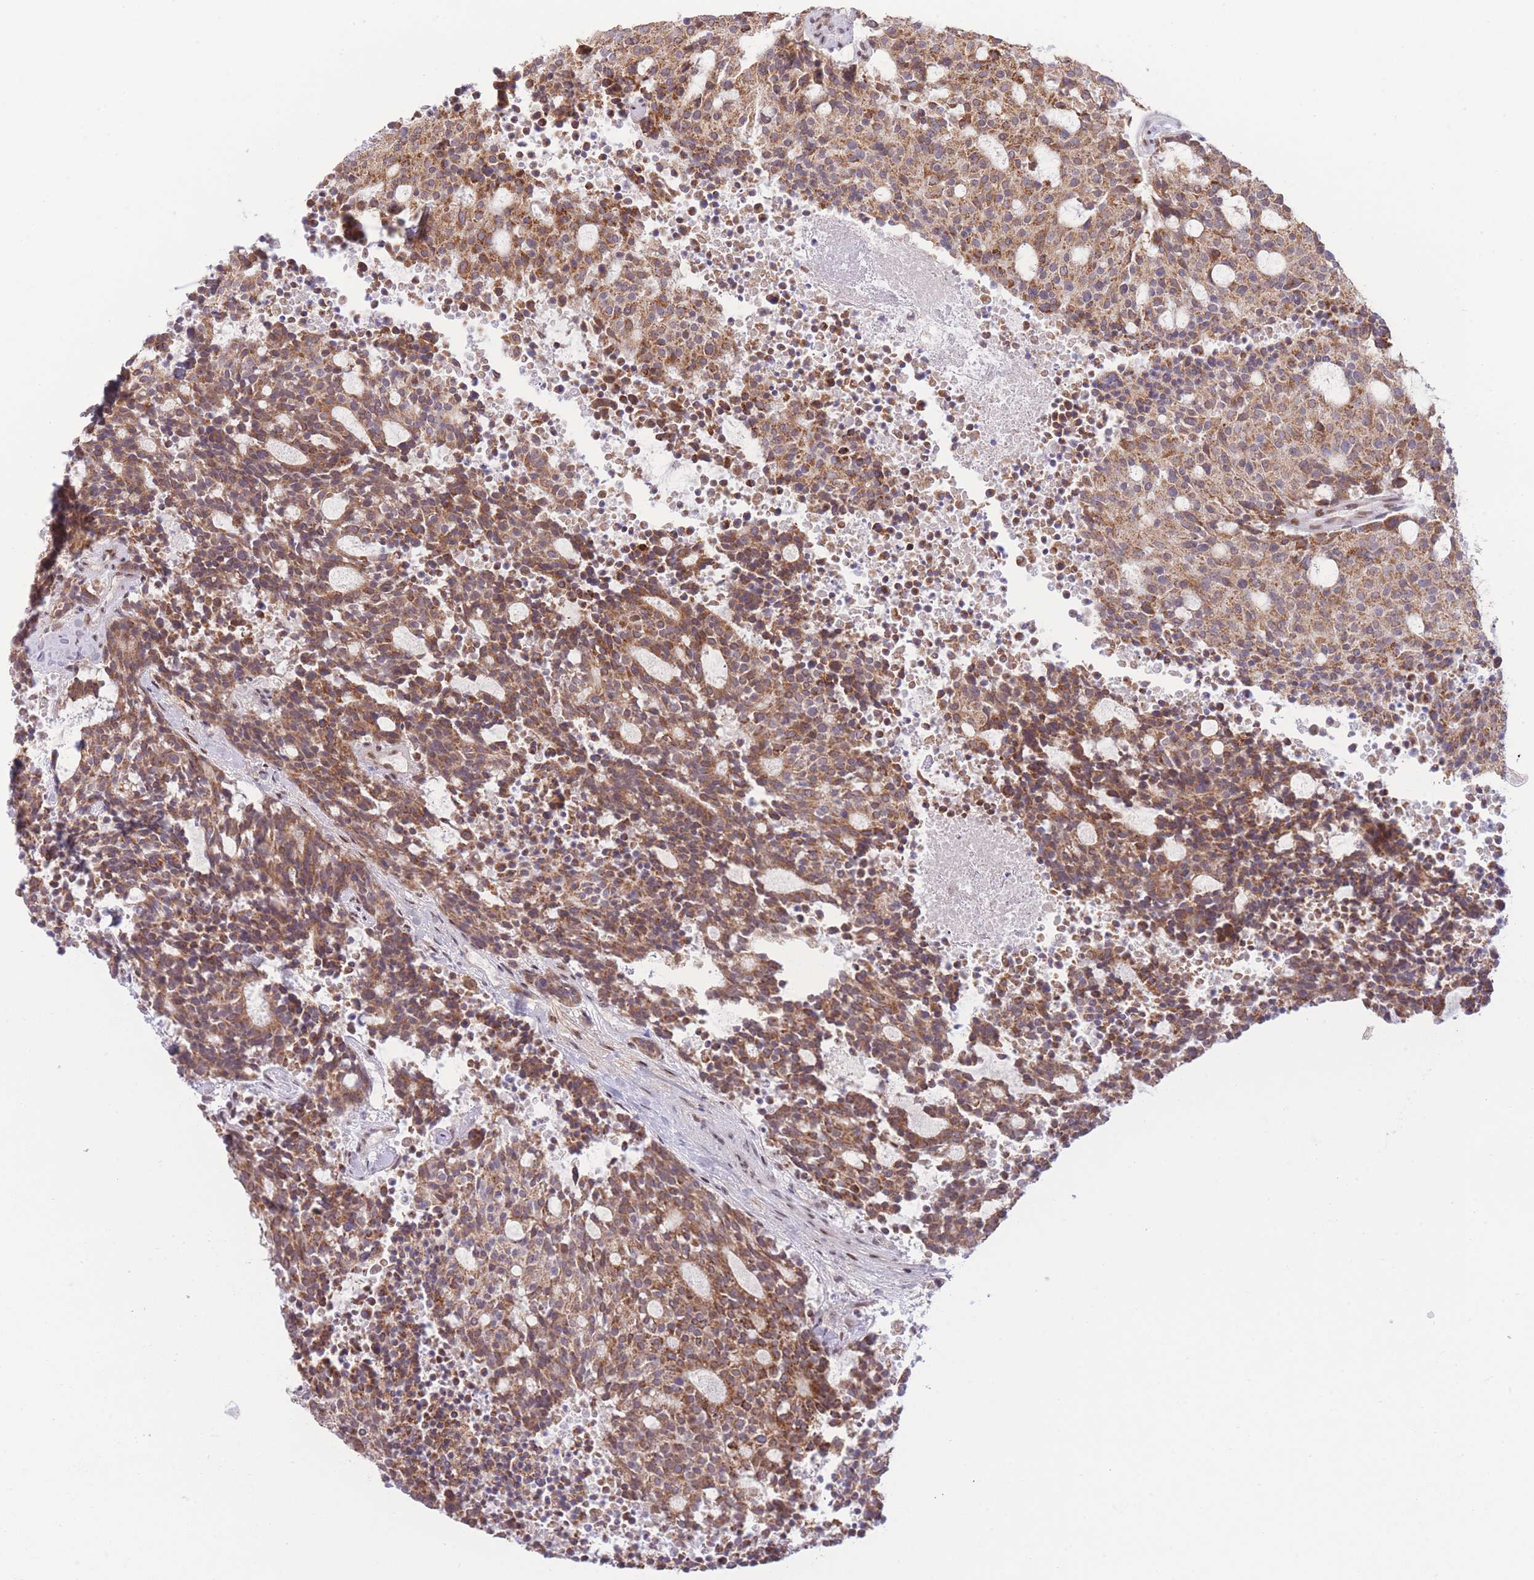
{"staining": {"intensity": "moderate", "quantity": ">75%", "location": "cytoplasmic/membranous"}, "tissue": "carcinoid", "cell_type": "Tumor cells", "image_type": "cancer", "snomed": [{"axis": "morphology", "description": "Carcinoid, malignant, NOS"}, {"axis": "topography", "description": "Pancreas"}], "caption": "A high-resolution image shows immunohistochemistry staining of carcinoid, which reveals moderate cytoplasmic/membranous expression in approximately >75% of tumor cells.", "gene": "CARD8", "patient": {"sex": "female", "age": 54}}